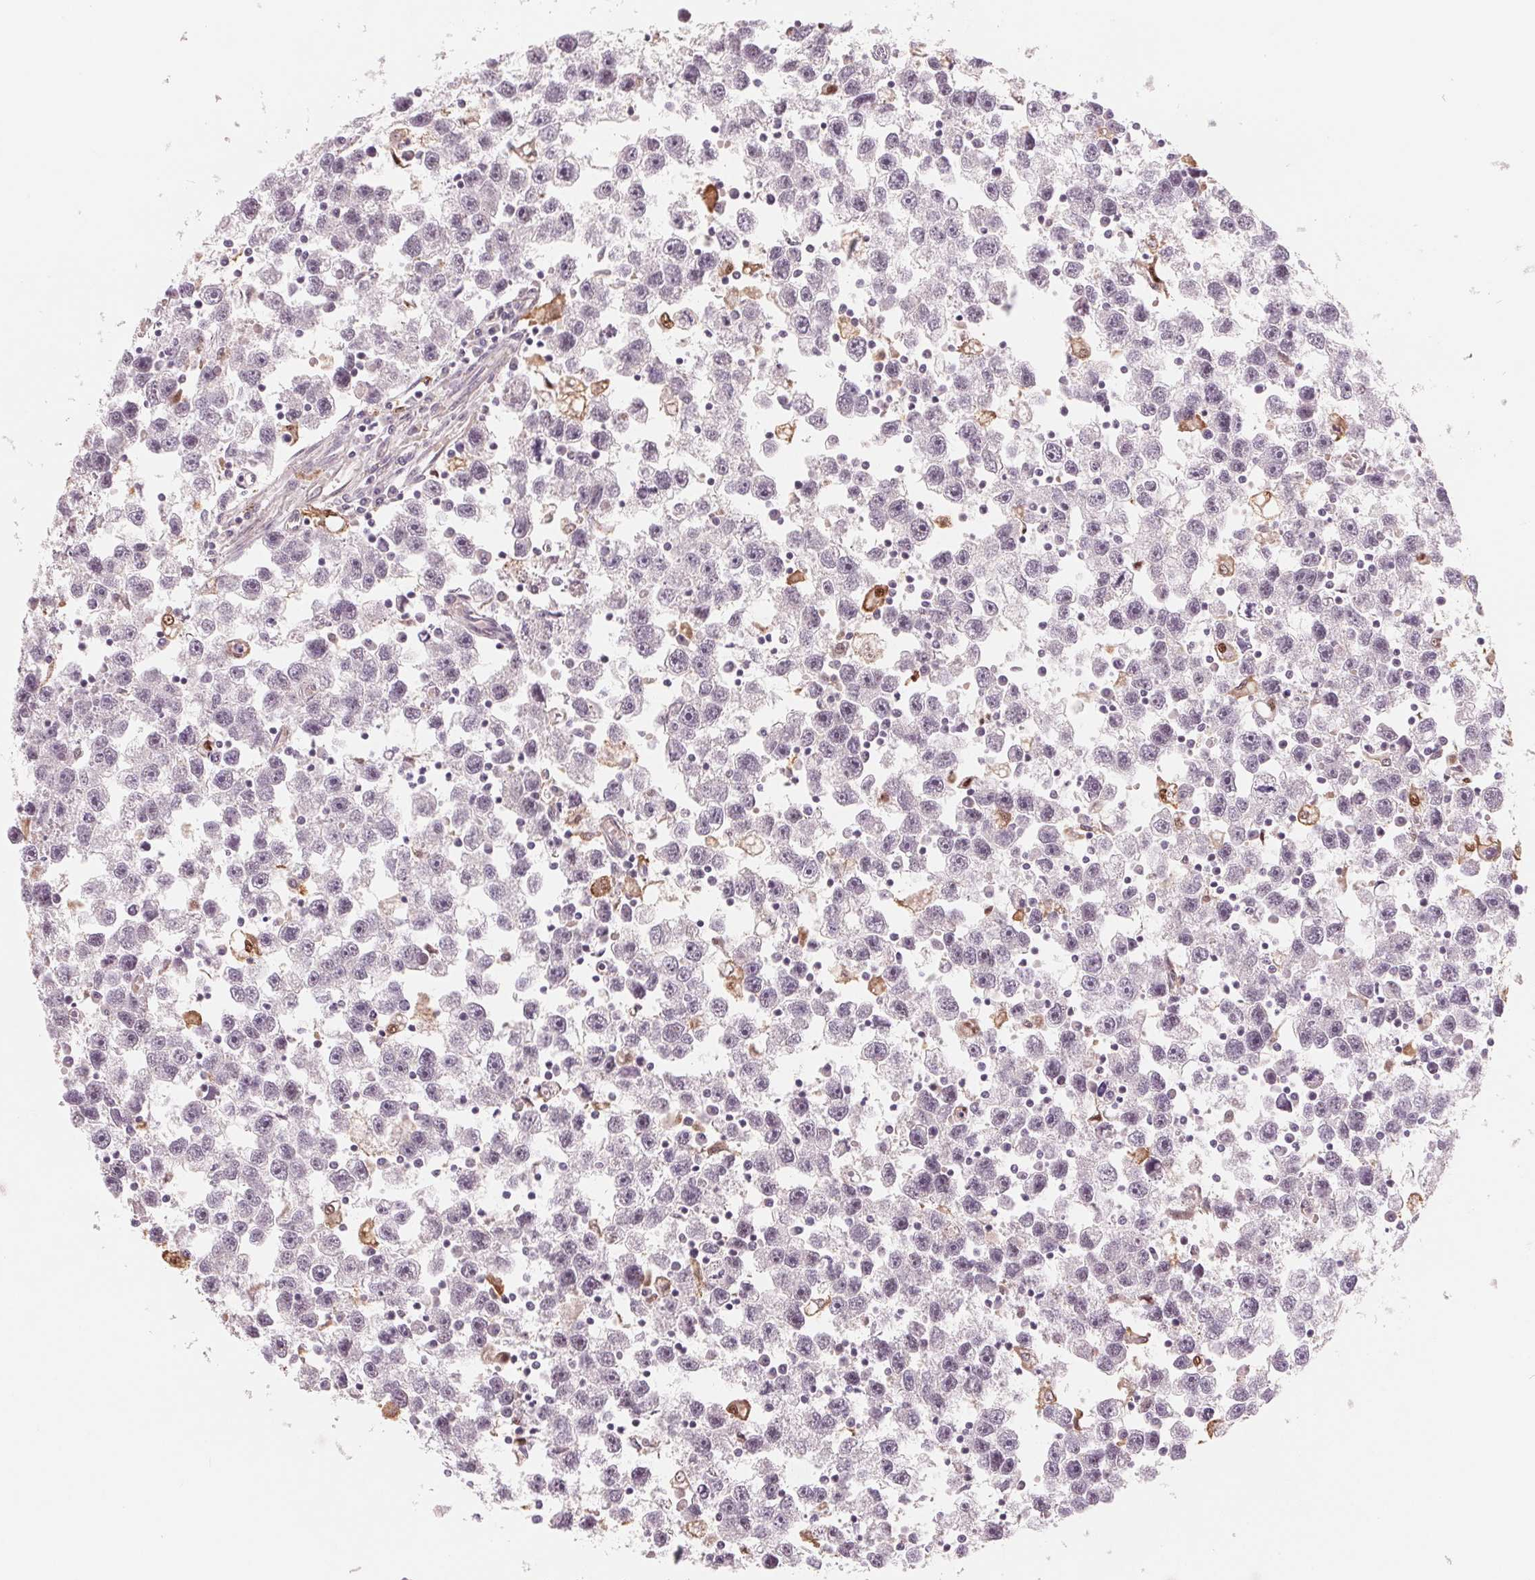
{"staining": {"intensity": "negative", "quantity": "none", "location": "none"}, "tissue": "testis cancer", "cell_type": "Tumor cells", "image_type": "cancer", "snomed": [{"axis": "morphology", "description": "Seminoma, NOS"}, {"axis": "topography", "description": "Testis"}], "caption": "Human testis cancer stained for a protein using immunohistochemistry displays no positivity in tumor cells.", "gene": "IL9R", "patient": {"sex": "male", "age": 30}}